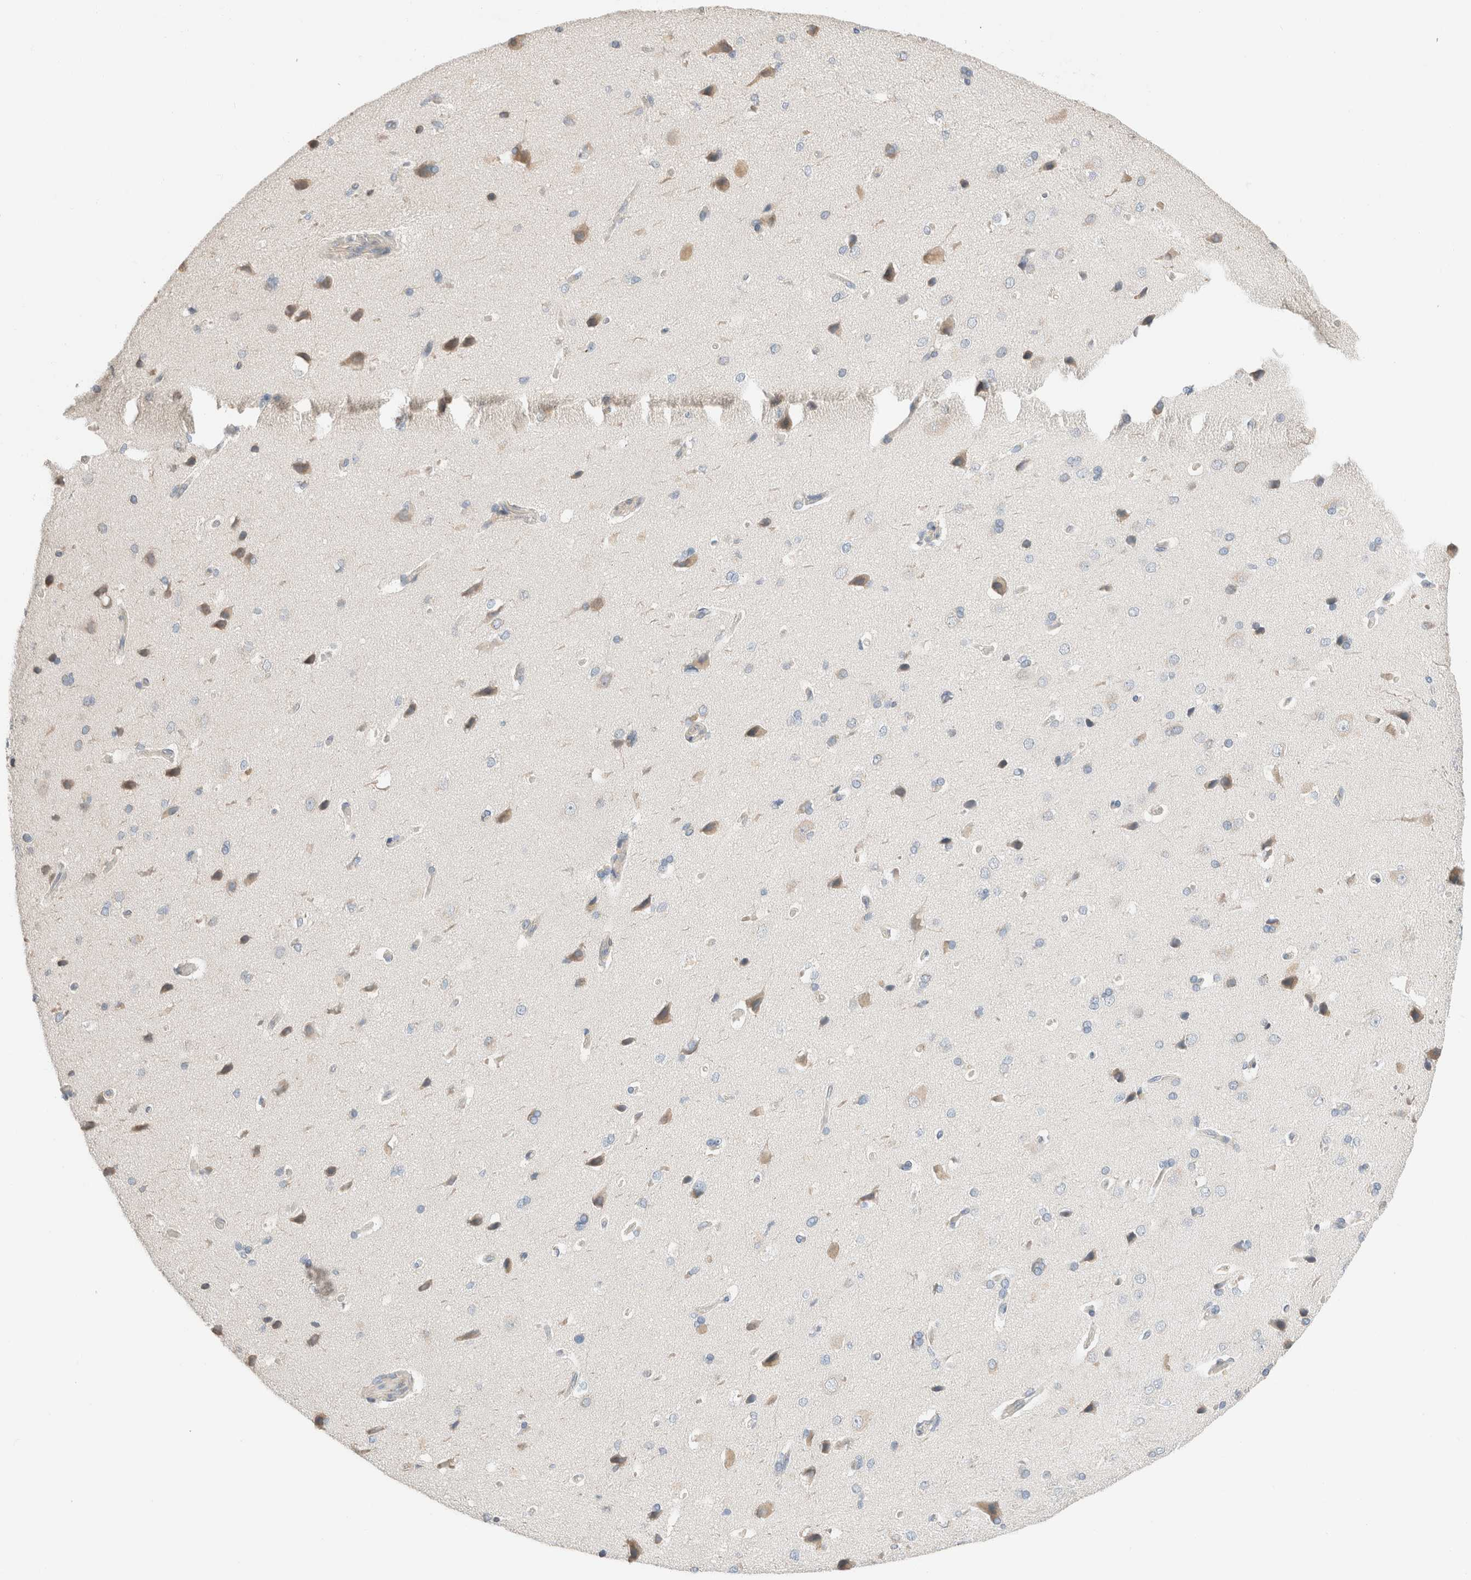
{"staining": {"intensity": "negative", "quantity": "none", "location": "none"}, "tissue": "cerebral cortex", "cell_type": "Endothelial cells", "image_type": "normal", "snomed": [{"axis": "morphology", "description": "Normal tissue, NOS"}, {"axis": "topography", "description": "Cerebral cortex"}], "caption": "Endothelial cells are negative for protein expression in normal human cerebral cortex. (DAB immunohistochemistry visualized using brightfield microscopy, high magnification).", "gene": "PCM1", "patient": {"sex": "male", "age": 62}}